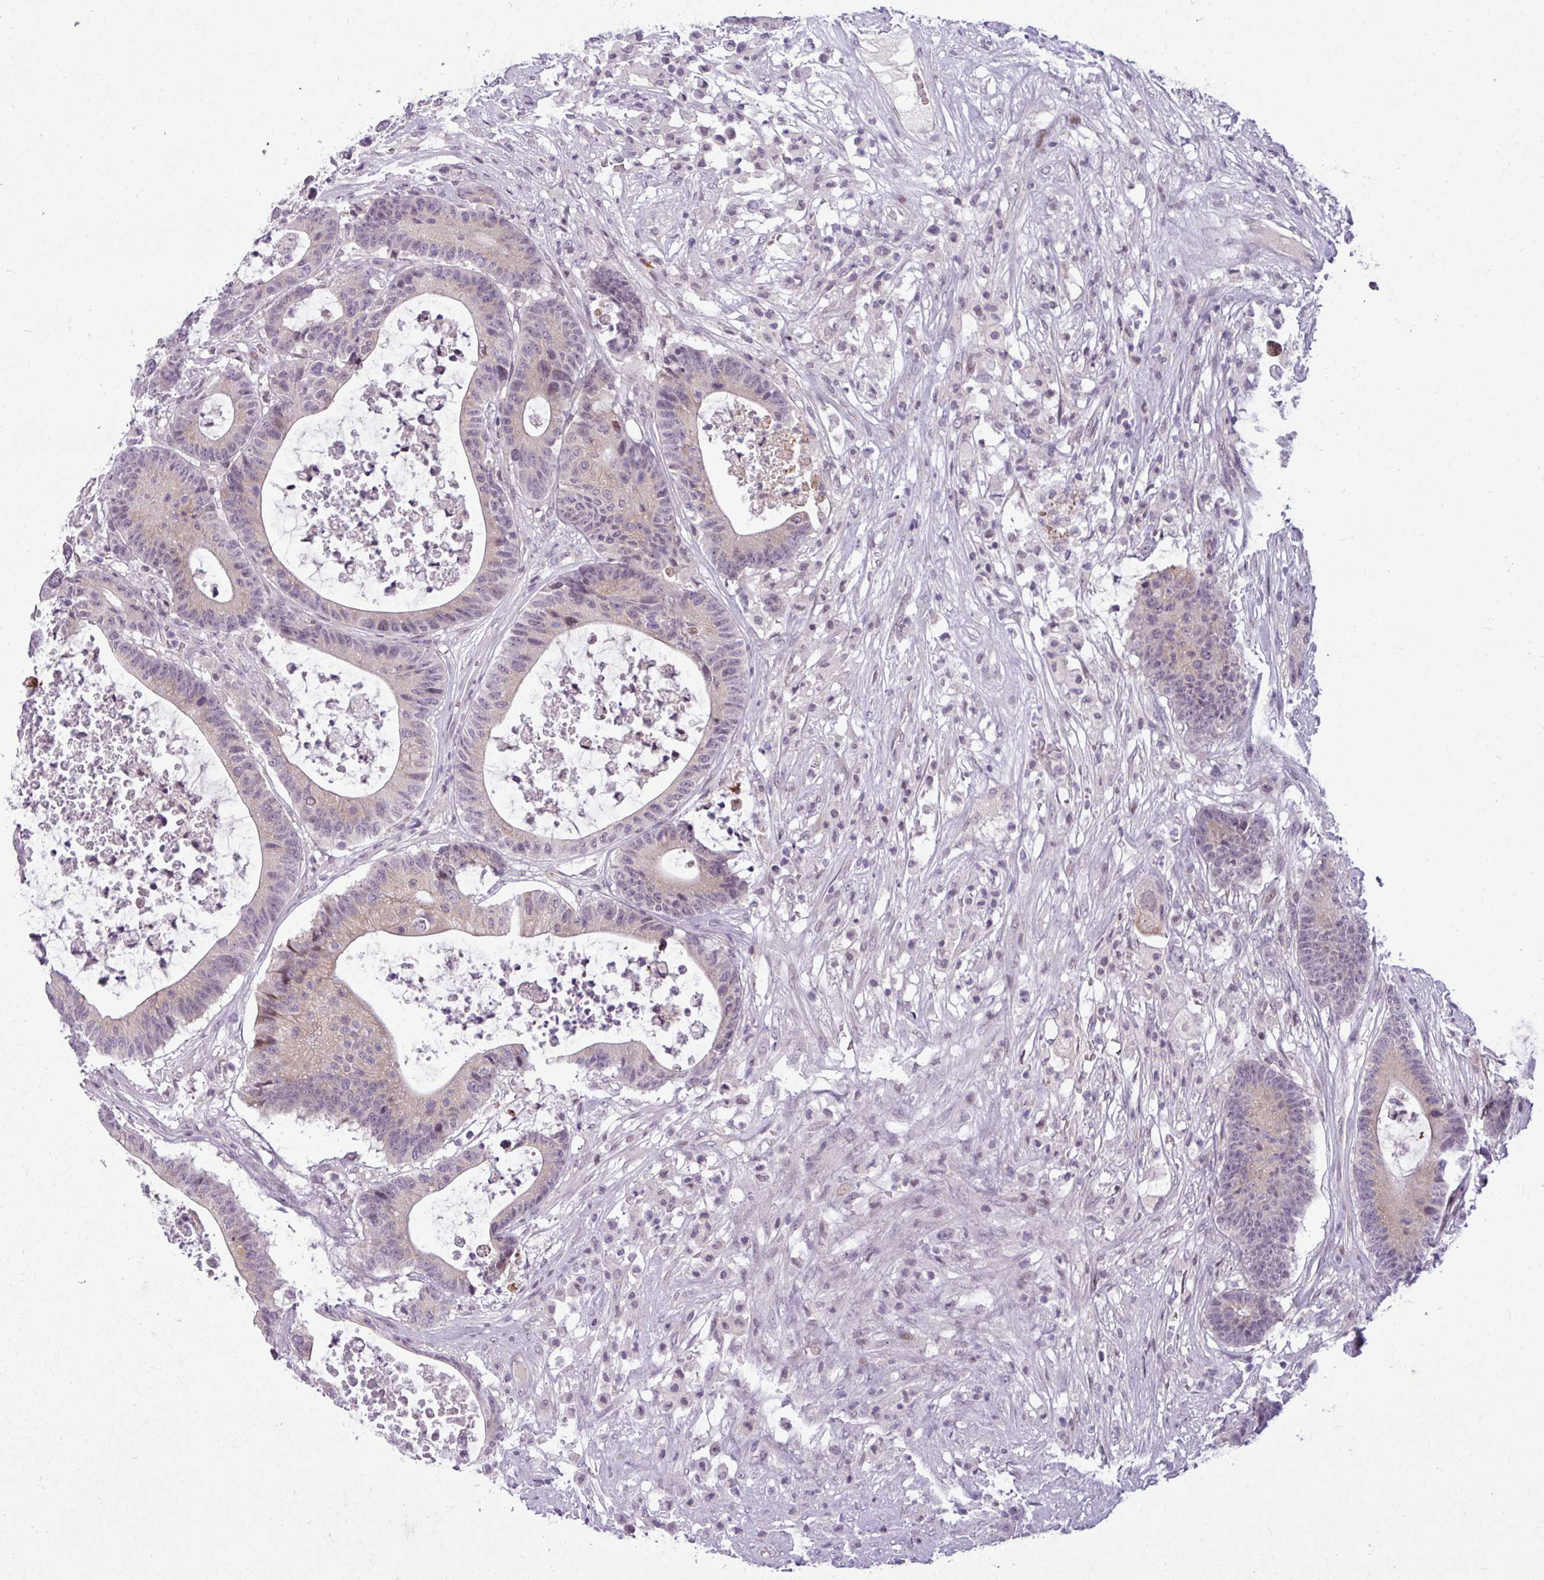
{"staining": {"intensity": "weak", "quantity": "<25%", "location": "cytoplasmic/membranous"}, "tissue": "colorectal cancer", "cell_type": "Tumor cells", "image_type": "cancer", "snomed": [{"axis": "morphology", "description": "Adenocarcinoma, NOS"}, {"axis": "topography", "description": "Colon"}], "caption": "Tumor cells are negative for brown protein staining in colorectal cancer.", "gene": "SLC66A2", "patient": {"sex": "female", "age": 84}}